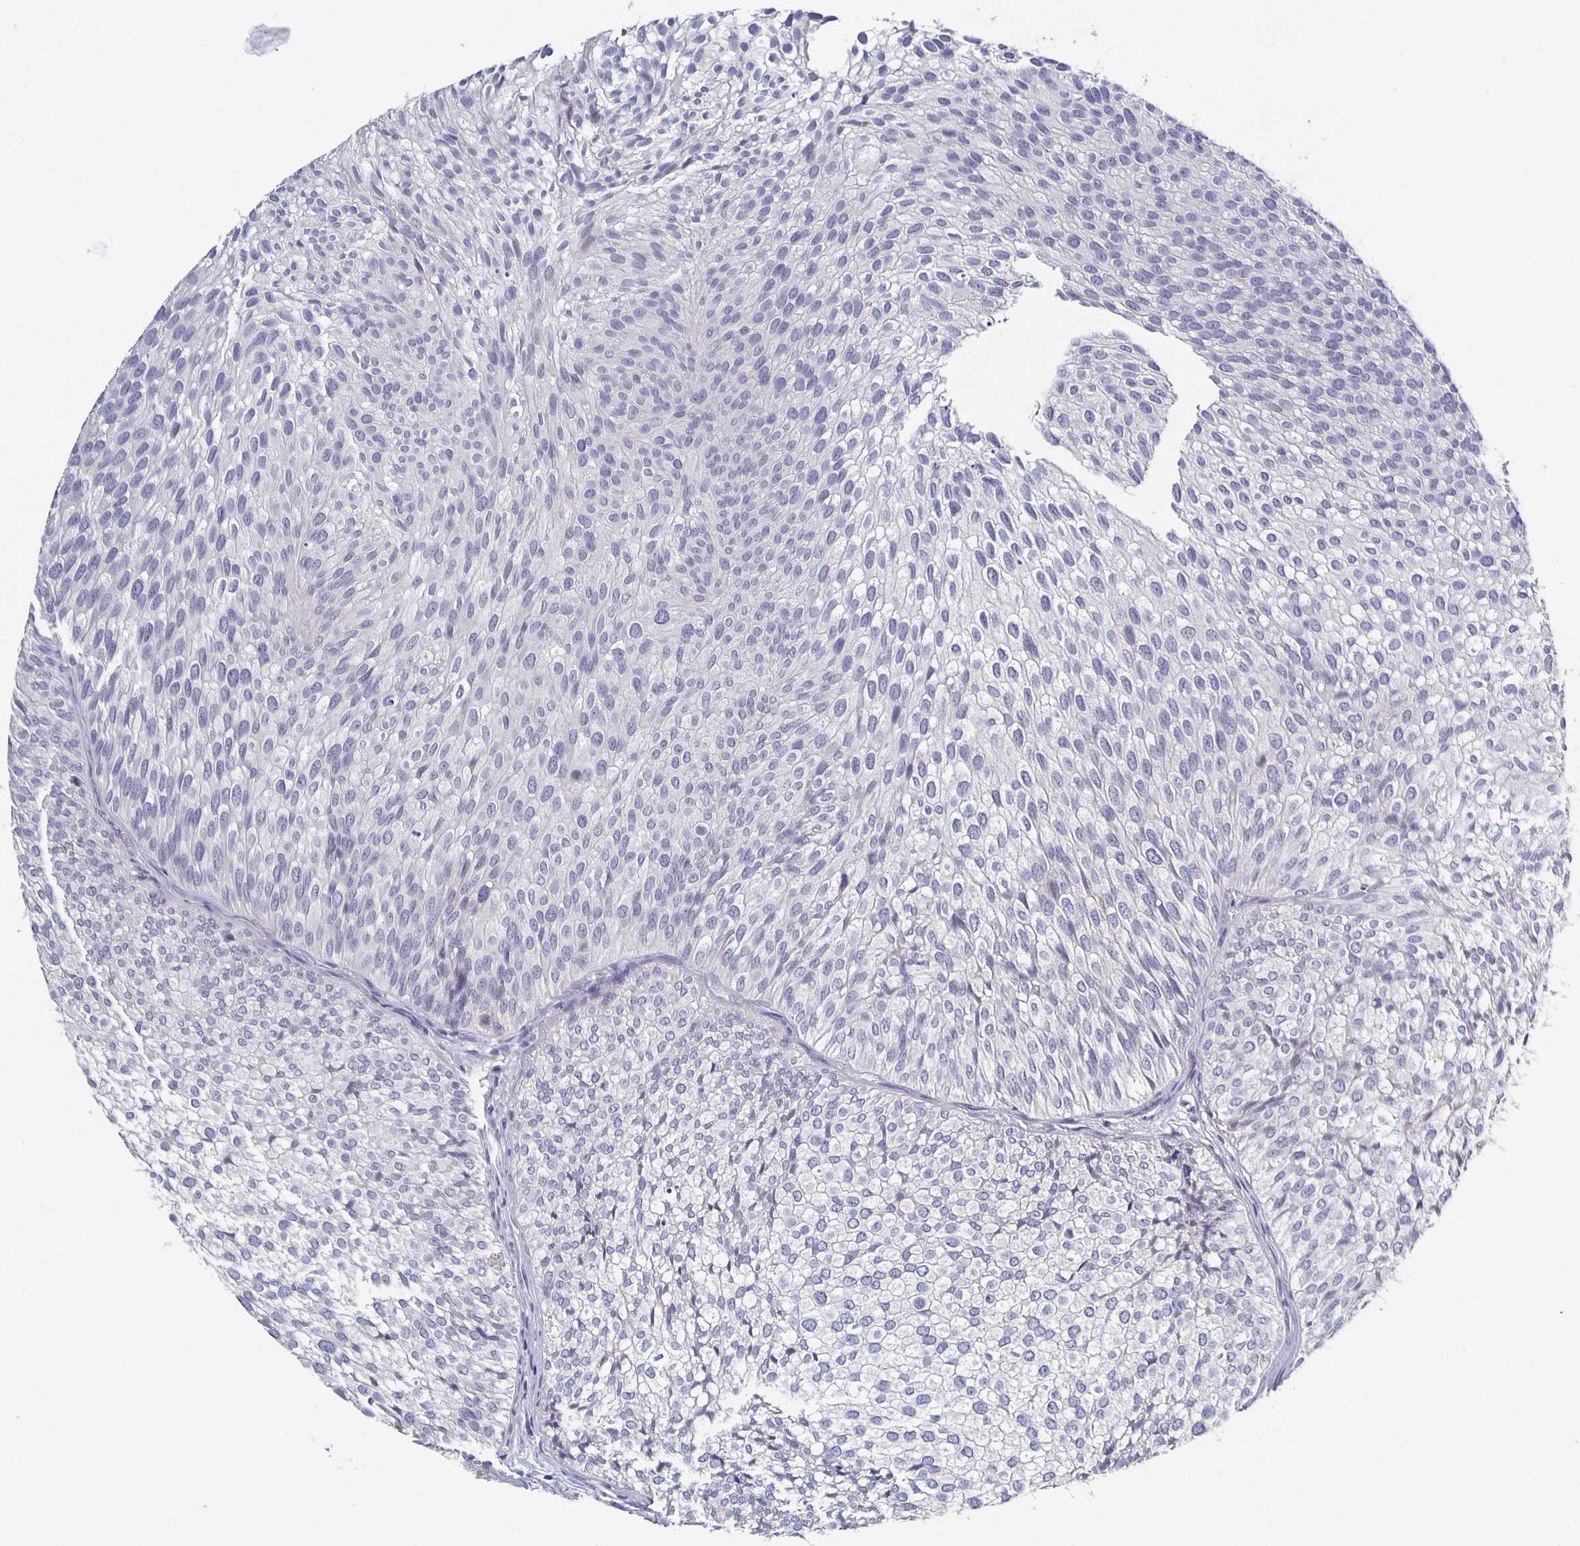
{"staining": {"intensity": "negative", "quantity": "none", "location": "none"}, "tissue": "urothelial cancer", "cell_type": "Tumor cells", "image_type": "cancer", "snomed": [{"axis": "morphology", "description": "Urothelial carcinoma, Low grade"}, {"axis": "topography", "description": "Urinary bladder"}], "caption": "High magnification brightfield microscopy of low-grade urothelial carcinoma stained with DAB (brown) and counterstained with hematoxylin (blue): tumor cells show no significant expression.", "gene": "GDF15", "patient": {"sex": "male", "age": 91}}